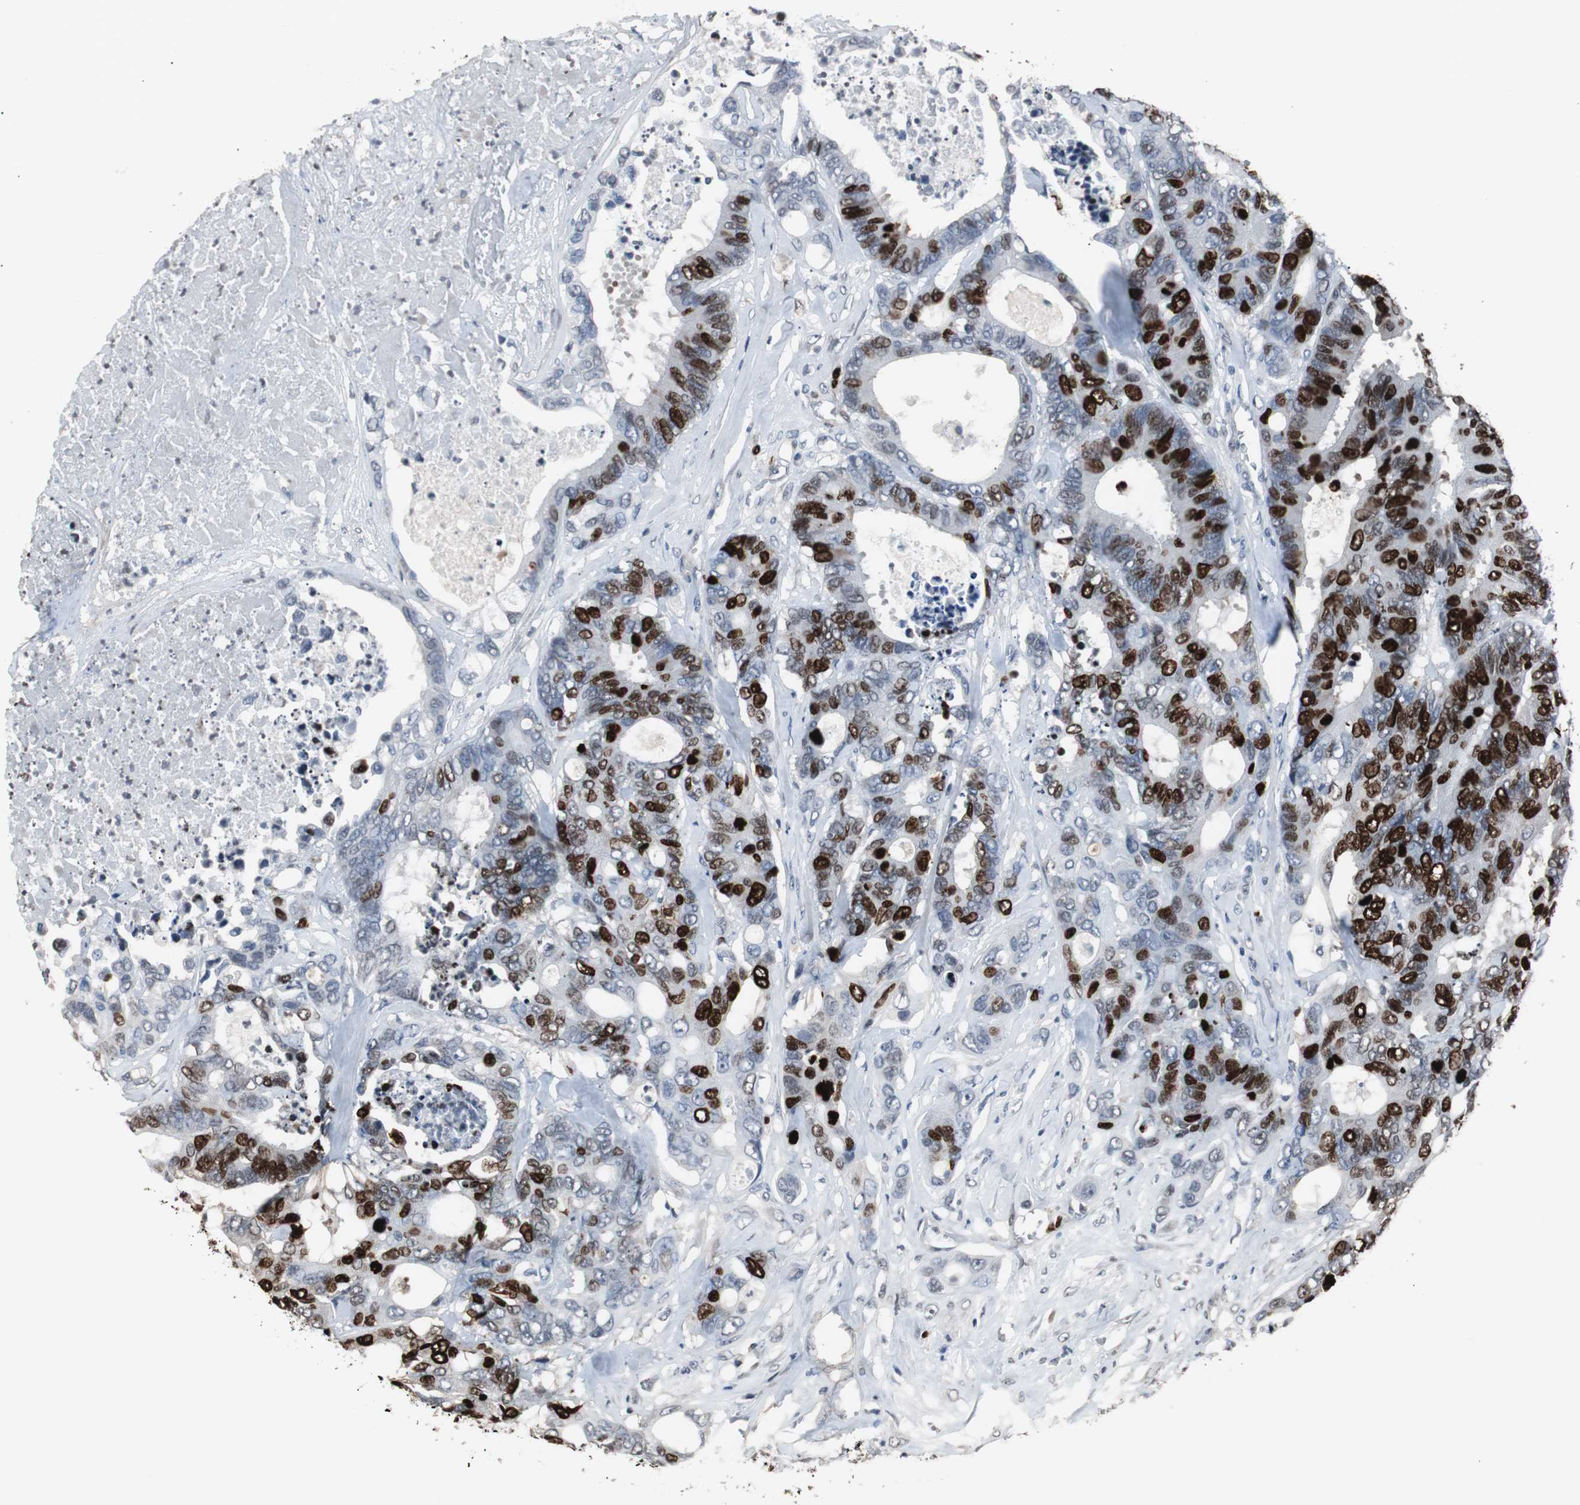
{"staining": {"intensity": "strong", "quantity": "25%-75%", "location": "nuclear"}, "tissue": "colorectal cancer", "cell_type": "Tumor cells", "image_type": "cancer", "snomed": [{"axis": "morphology", "description": "Adenocarcinoma, NOS"}, {"axis": "topography", "description": "Rectum"}], "caption": "High-magnification brightfield microscopy of colorectal cancer stained with DAB (3,3'-diaminobenzidine) (brown) and counterstained with hematoxylin (blue). tumor cells exhibit strong nuclear expression is appreciated in about25%-75% of cells. (brown staining indicates protein expression, while blue staining denotes nuclei).", "gene": "TOP2A", "patient": {"sex": "male", "age": 55}}